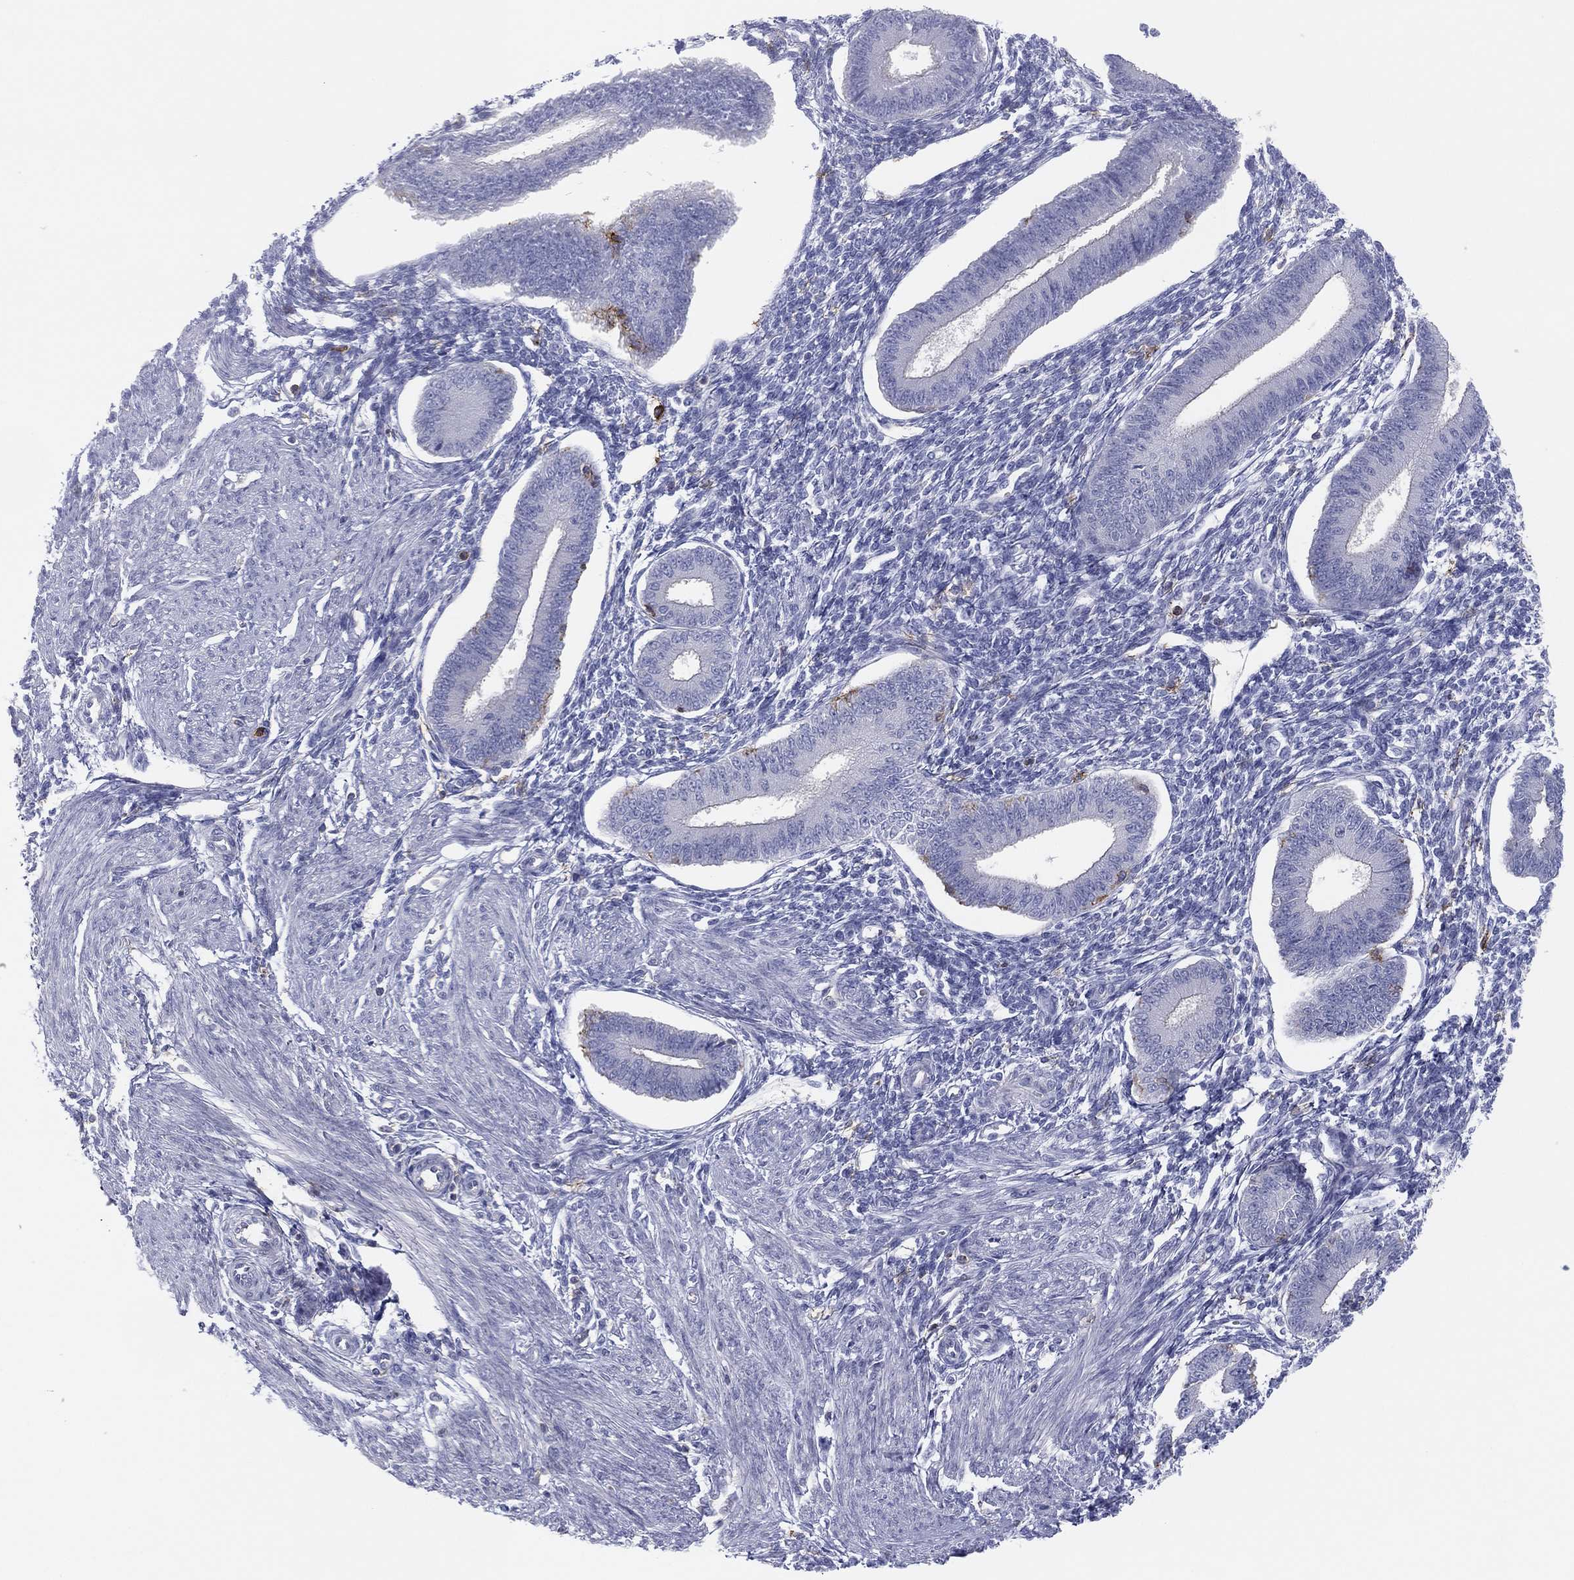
{"staining": {"intensity": "negative", "quantity": "none", "location": "none"}, "tissue": "endometrium", "cell_type": "Cells in endometrial stroma", "image_type": "normal", "snomed": [{"axis": "morphology", "description": "Normal tissue, NOS"}, {"axis": "topography", "description": "Endometrium"}], "caption": "This is a image of IHC staining of benign endometrium, which shows no expression in cells in endometrial stroma. The staining was performed using DAB (3,3'-diaminobenzidine) to visualize the protein expression in brown, while the nuclei were stained in blue with hematoxylin (Magnification: 20x).", "gene": "SELPLG", "patient": {"sex": "female", "age": 39}}